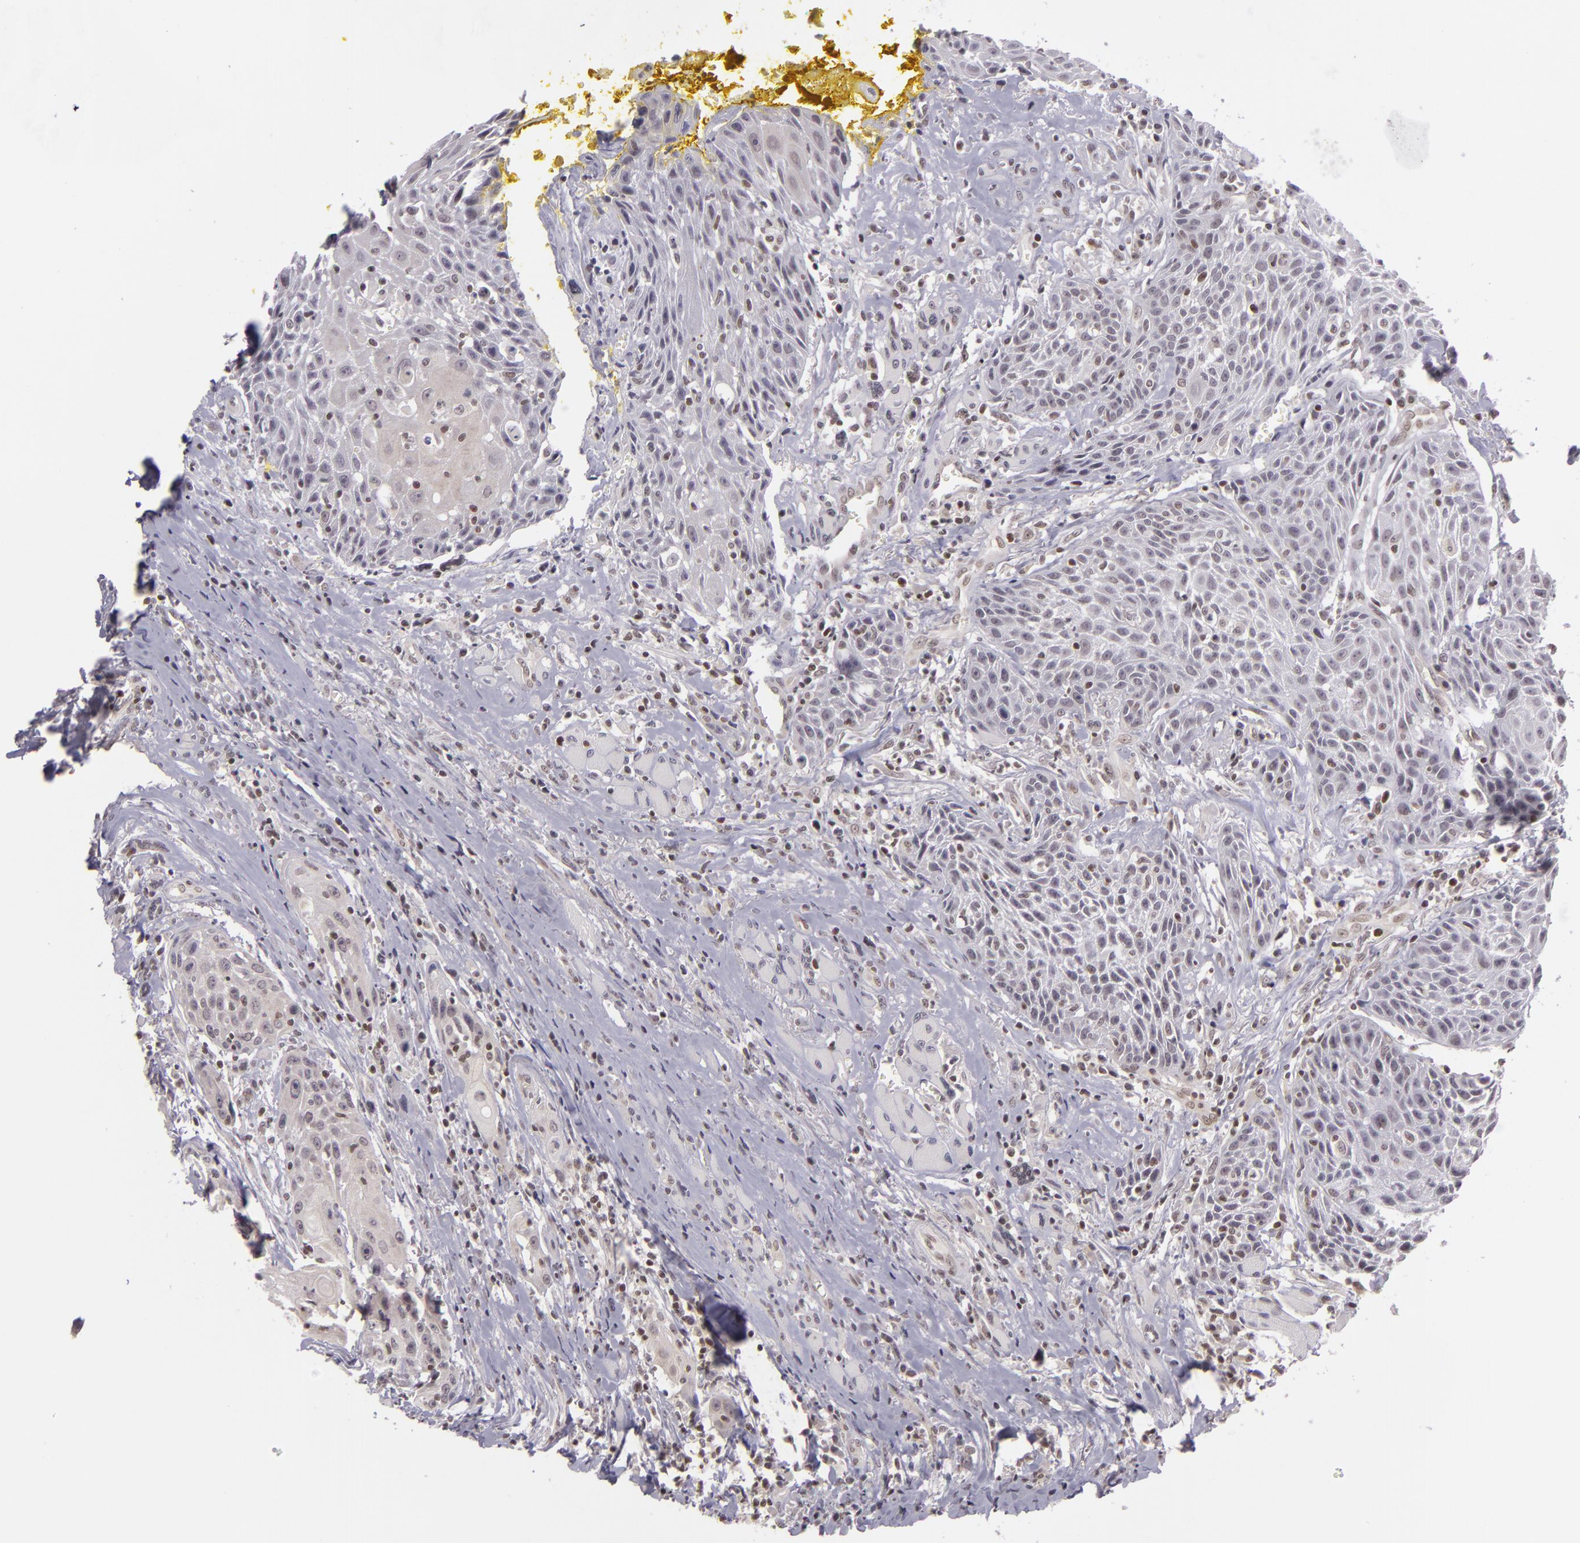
{"staining": {"intensity": "weak", "quantity": "<25%", "location": "nuclear"}, "tissue": "head and neck cancer", "cell_type": "Tumor cells", "image_type": "cancer", "snomed": [{"axis": "morphology", "description": "Squamous cell carcinoma, NOS"}, {"axis": "topography", "description": "Oral tissue"}, {"axis": "topography", "description": "Head-Neck"}], "caption": "An IHC photomicrograph of squamous cell carcinoma (head and neck) is shown. There is no staining in tumor cells of squamous cell carcinoma (head and neck).", "gene": "ZFX", "patient": {"sex": "female", "age": 82}}